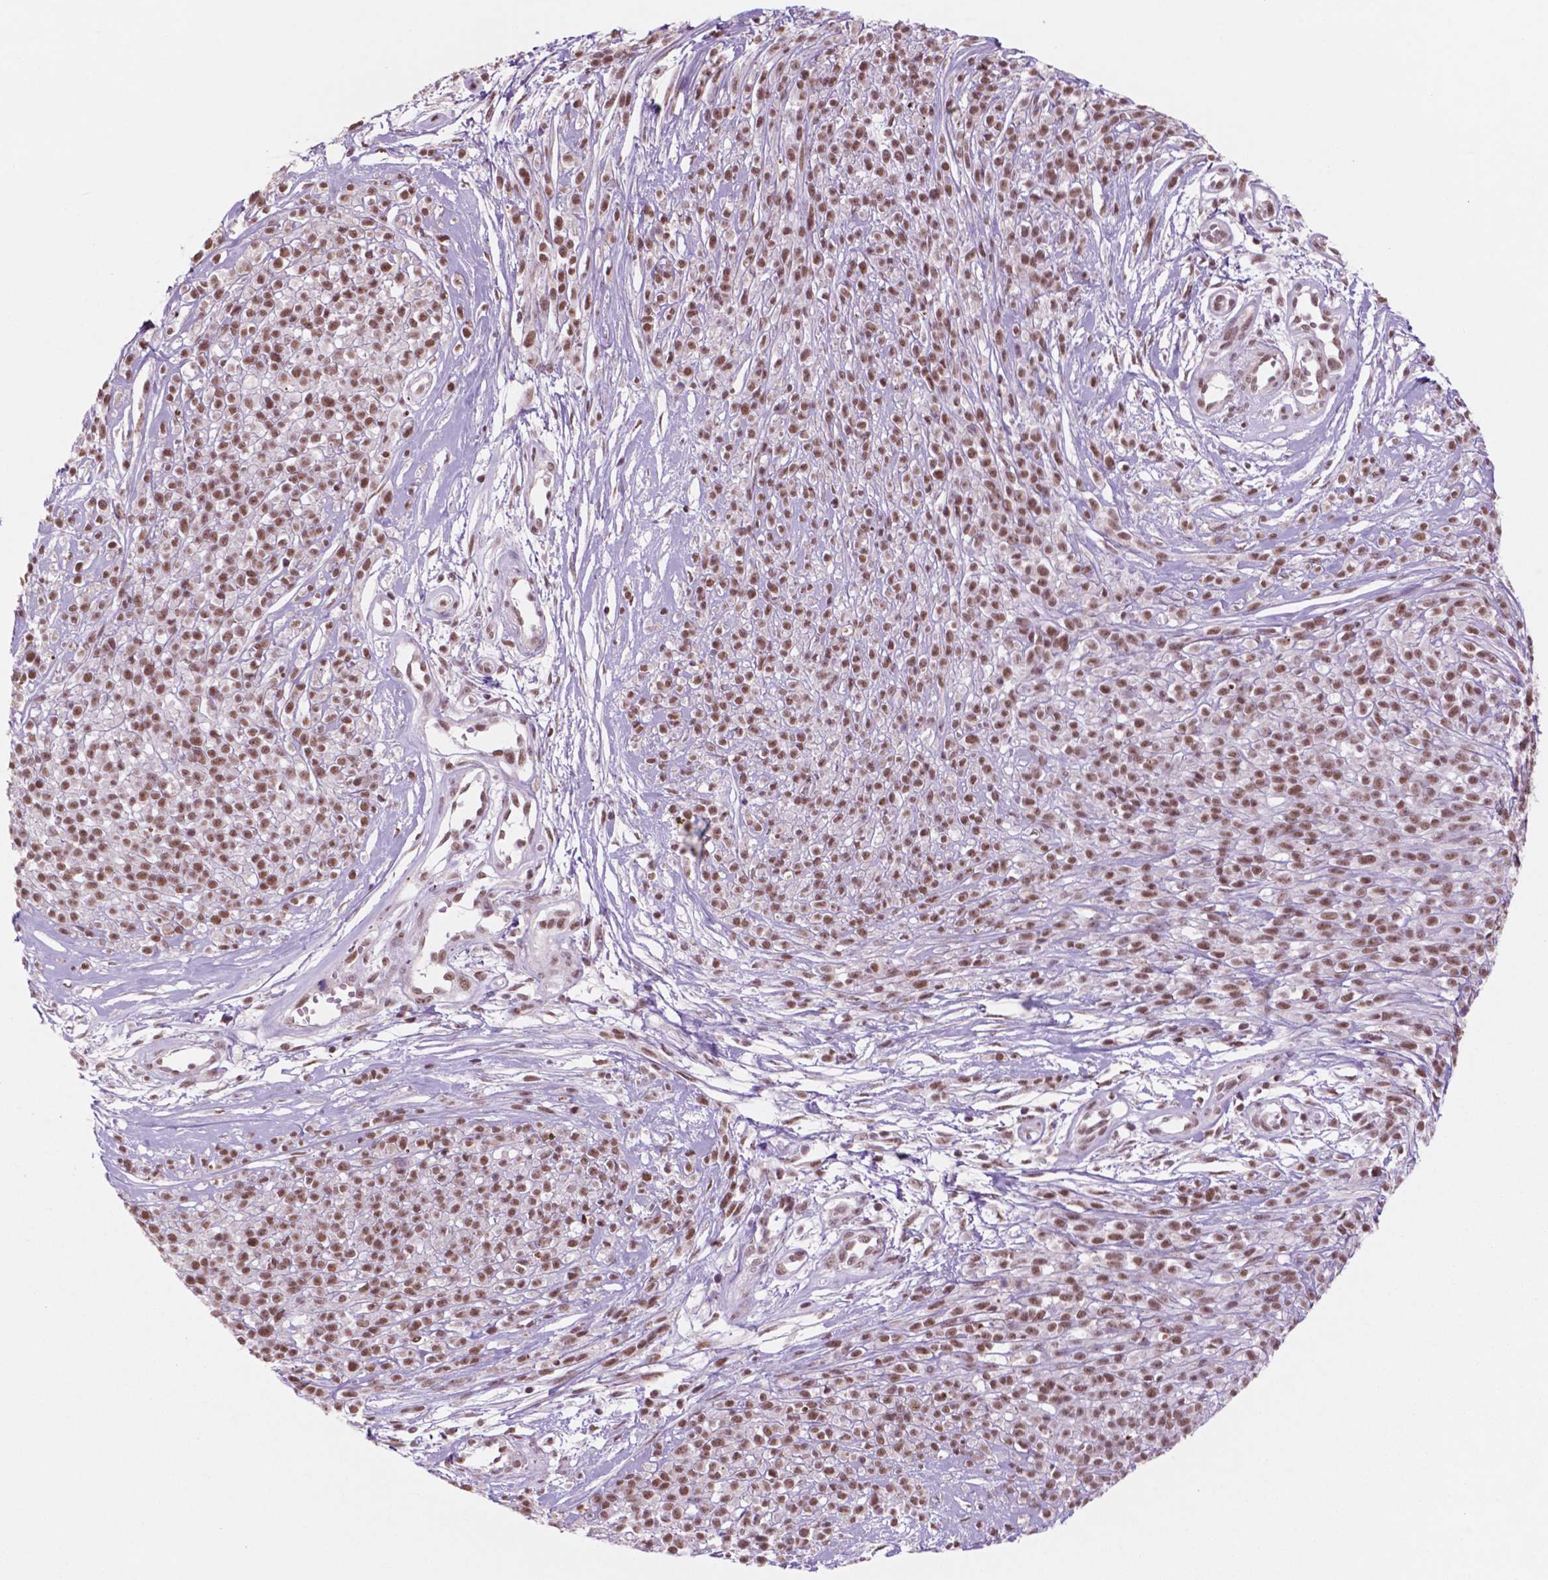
{"staining": {"intensity": "moderate", "quantity": ">75%", "location": "nuclear"}, "tissue": "melanoma", "cell_type": "Tumor cells", "image_type": "cancer", "snomed": [{"axis": "morphology", "description": "Malignant melanoma, NOS"}, {"axis": "topography", "description": "Skin"}, {"axis": "topography", "description": "Skin of trunk"}], "caption": "Immunohistochemical staining of human malignant melanoma displays moderate nuclear protein expression in about >75% of tumor cells.", "gene": "CTR9", "patient": {"sex": "male", "age": 74}}